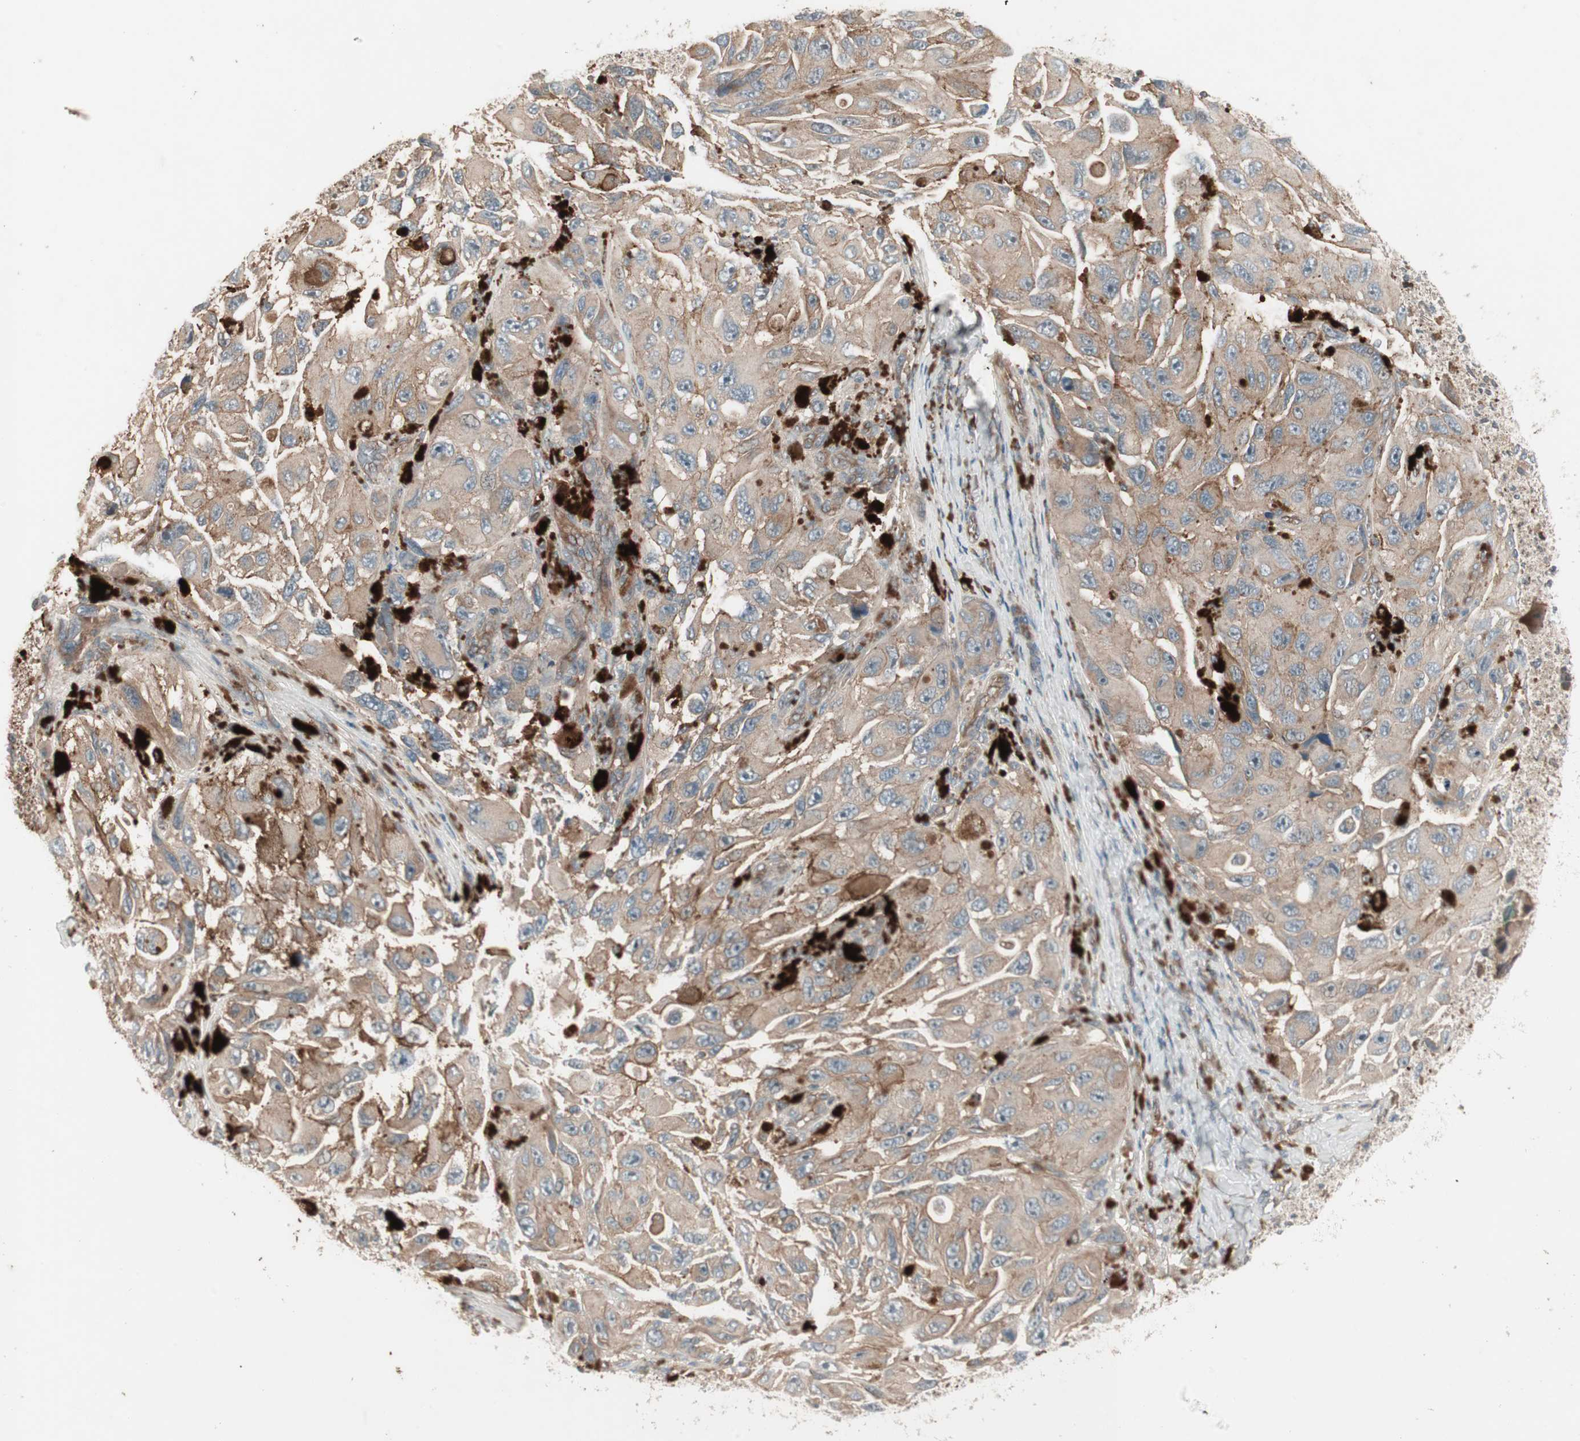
{"staining": {"intensity": "moderate", "quantity": ">75%", "location": "cytoplasmic/membranous"}, "tissue": "melanoma", "cell_type": "Tumor cells", "image_type": "cancer", "snomed": [{"axis": "morphology", "description": "Malignant melanoma, NOS"}, {"axis": "topography", "description": "Skin"}], "caption": "Malignant melanoma stained for a protein (brown) shows moderate cytoplasmic/membranous positive expression in about >75% of tumor cells.", "gene": "TFPI", "patient": {"sex": "female", "age": 73}}